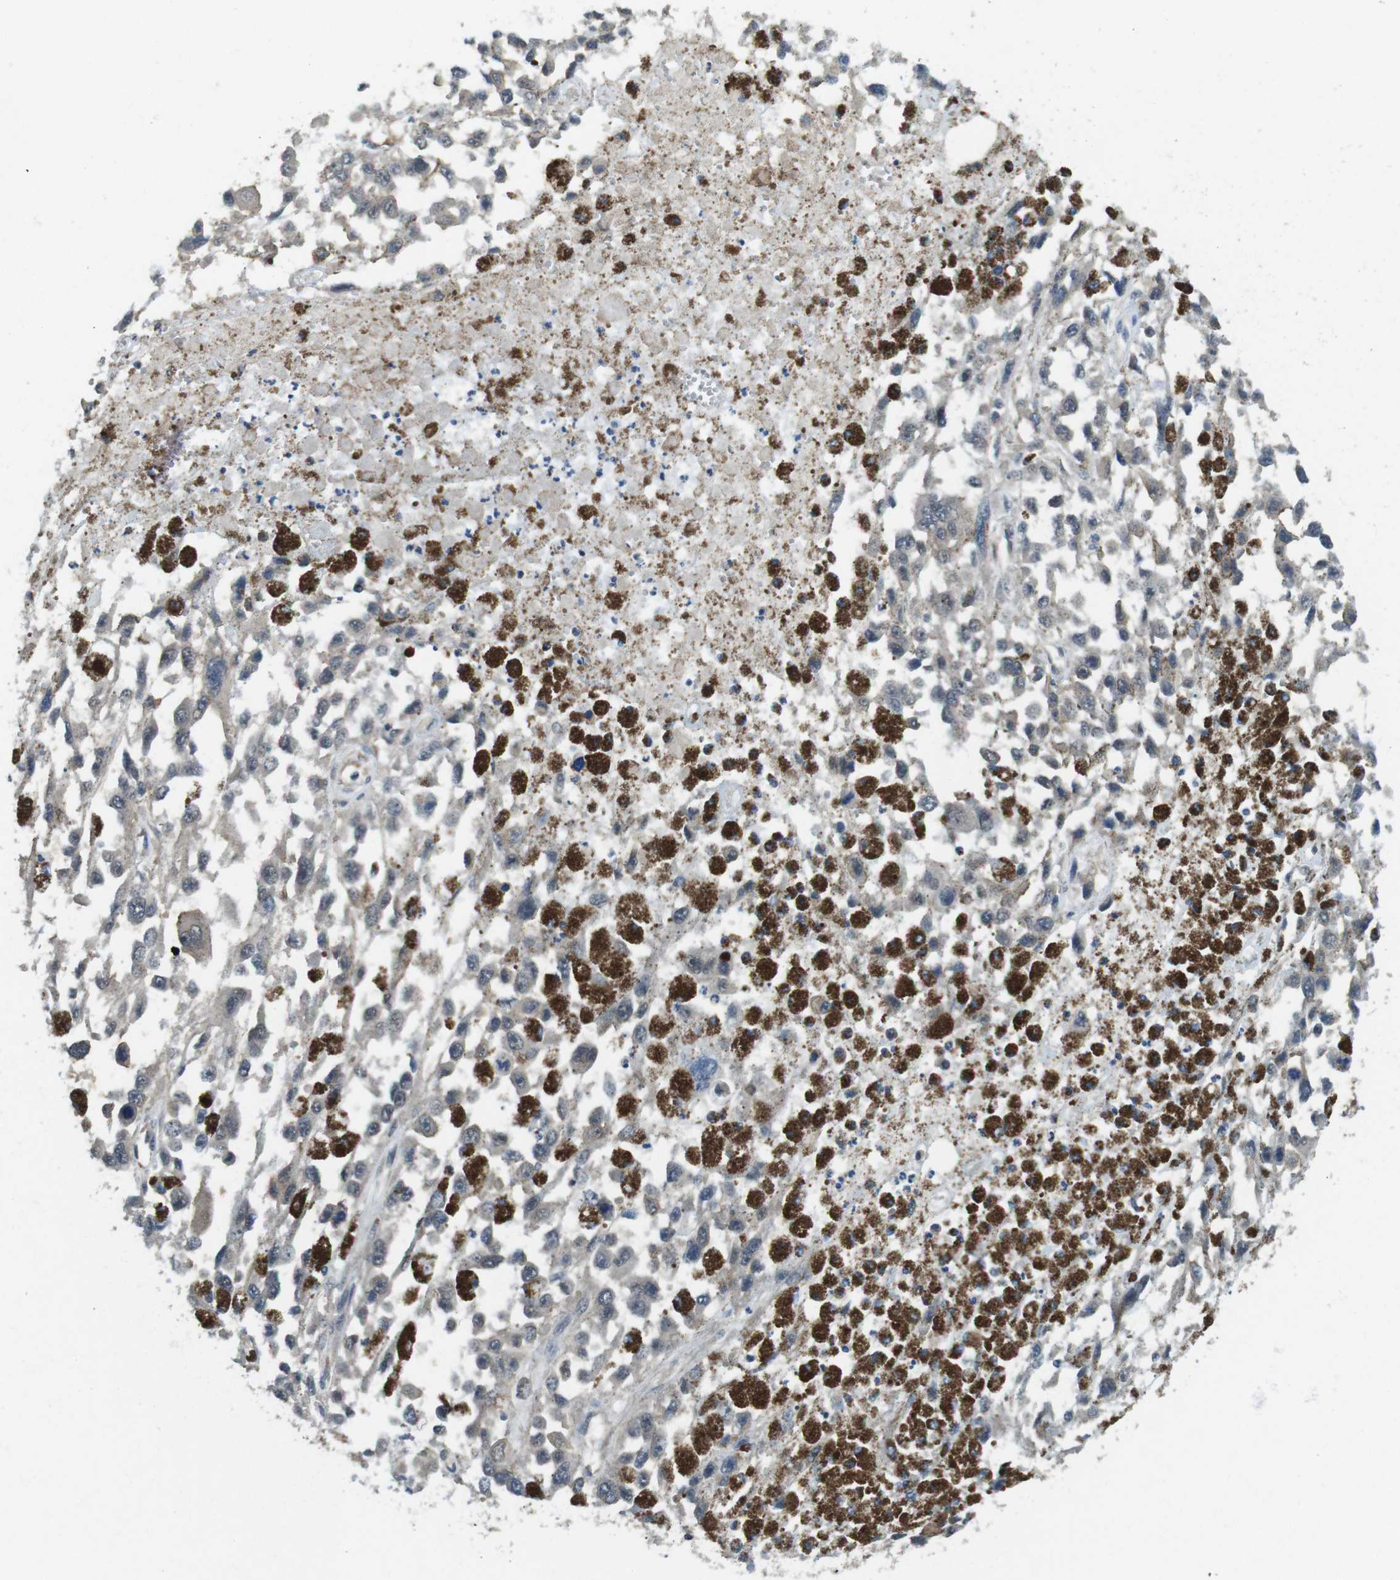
{"staining": {"intensity": "negative", "quantity": "none", "location": "none"}, "tissue": "melanoma", "cell_type": "Tumor cells", "image_type": "cancer", "snomed": [{"axis": "morphology", "description": "Malignant melanoma, Metastatic site"}, {"axis": "topography", "description": "Lymph node"}], "caption": "DAB immunohistochemical staining of human melanoma shows no significant staining in tumor cells.", "gene": "SUGT1", "patient": {"sex": "male", "age": 59}}